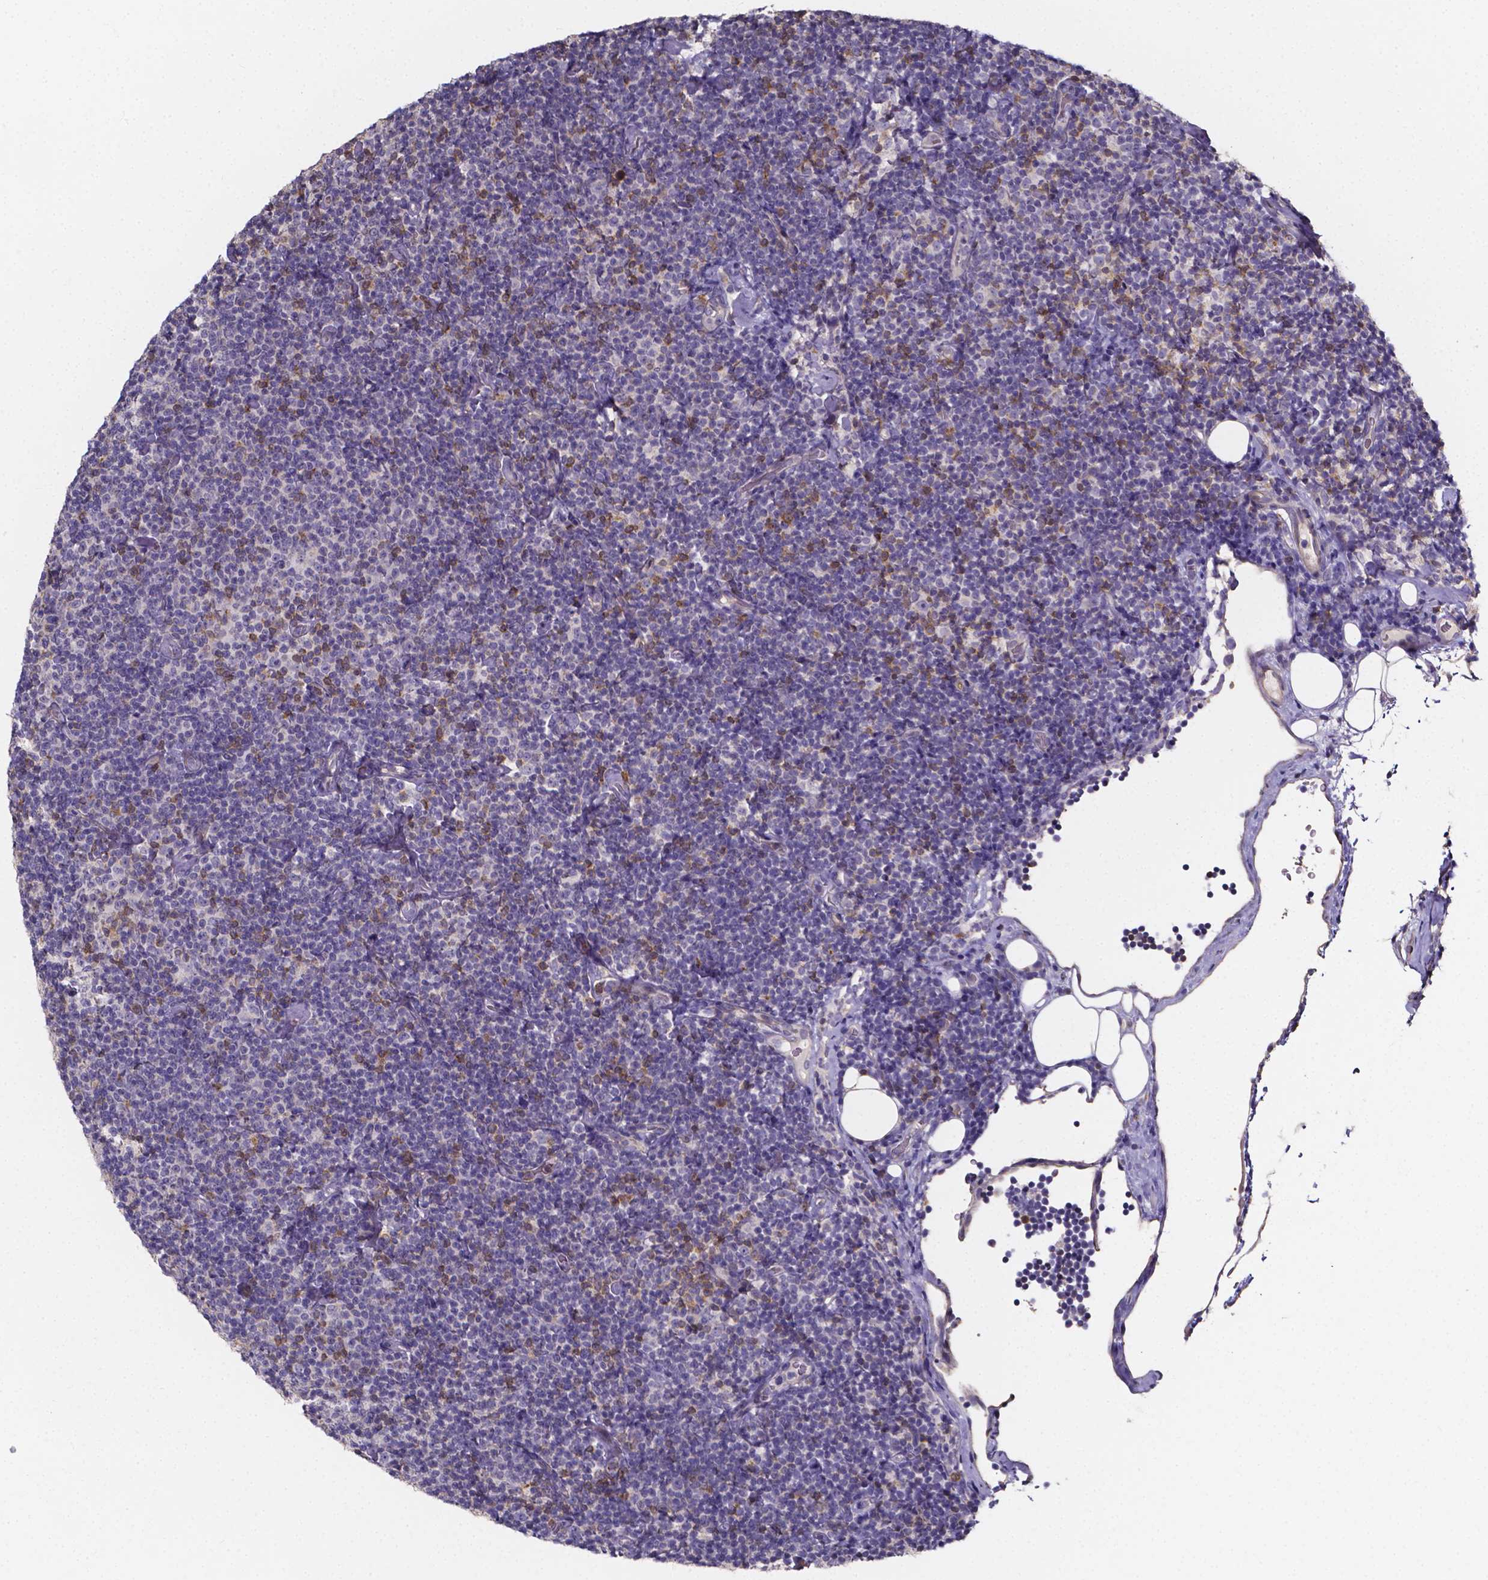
{"staining": {"intensity": "negative", "quantity": "none", "location": "none"}, "tissue": "lymphoma", "cell_type": "Tumor cells", "image_type": "cancer", "snomed": [{"axis": "morphology", "description": "Malignant lymphoma, non-Hodgkin's type, Low grade"}, {"axis": "topography", "description": "Lymph node"}], "caption": "Immunohistochemistry photomicrograph of neoplastic tissue: human lymphoma stained with DAB (3,3'-diaminobenzidine) exhibits no significant protein positivity in tumor cells. (IHC, brightfield microscopy, high magnification).", "gene": "THEMIS", "patient": {"sex": "male", "age": 81}}